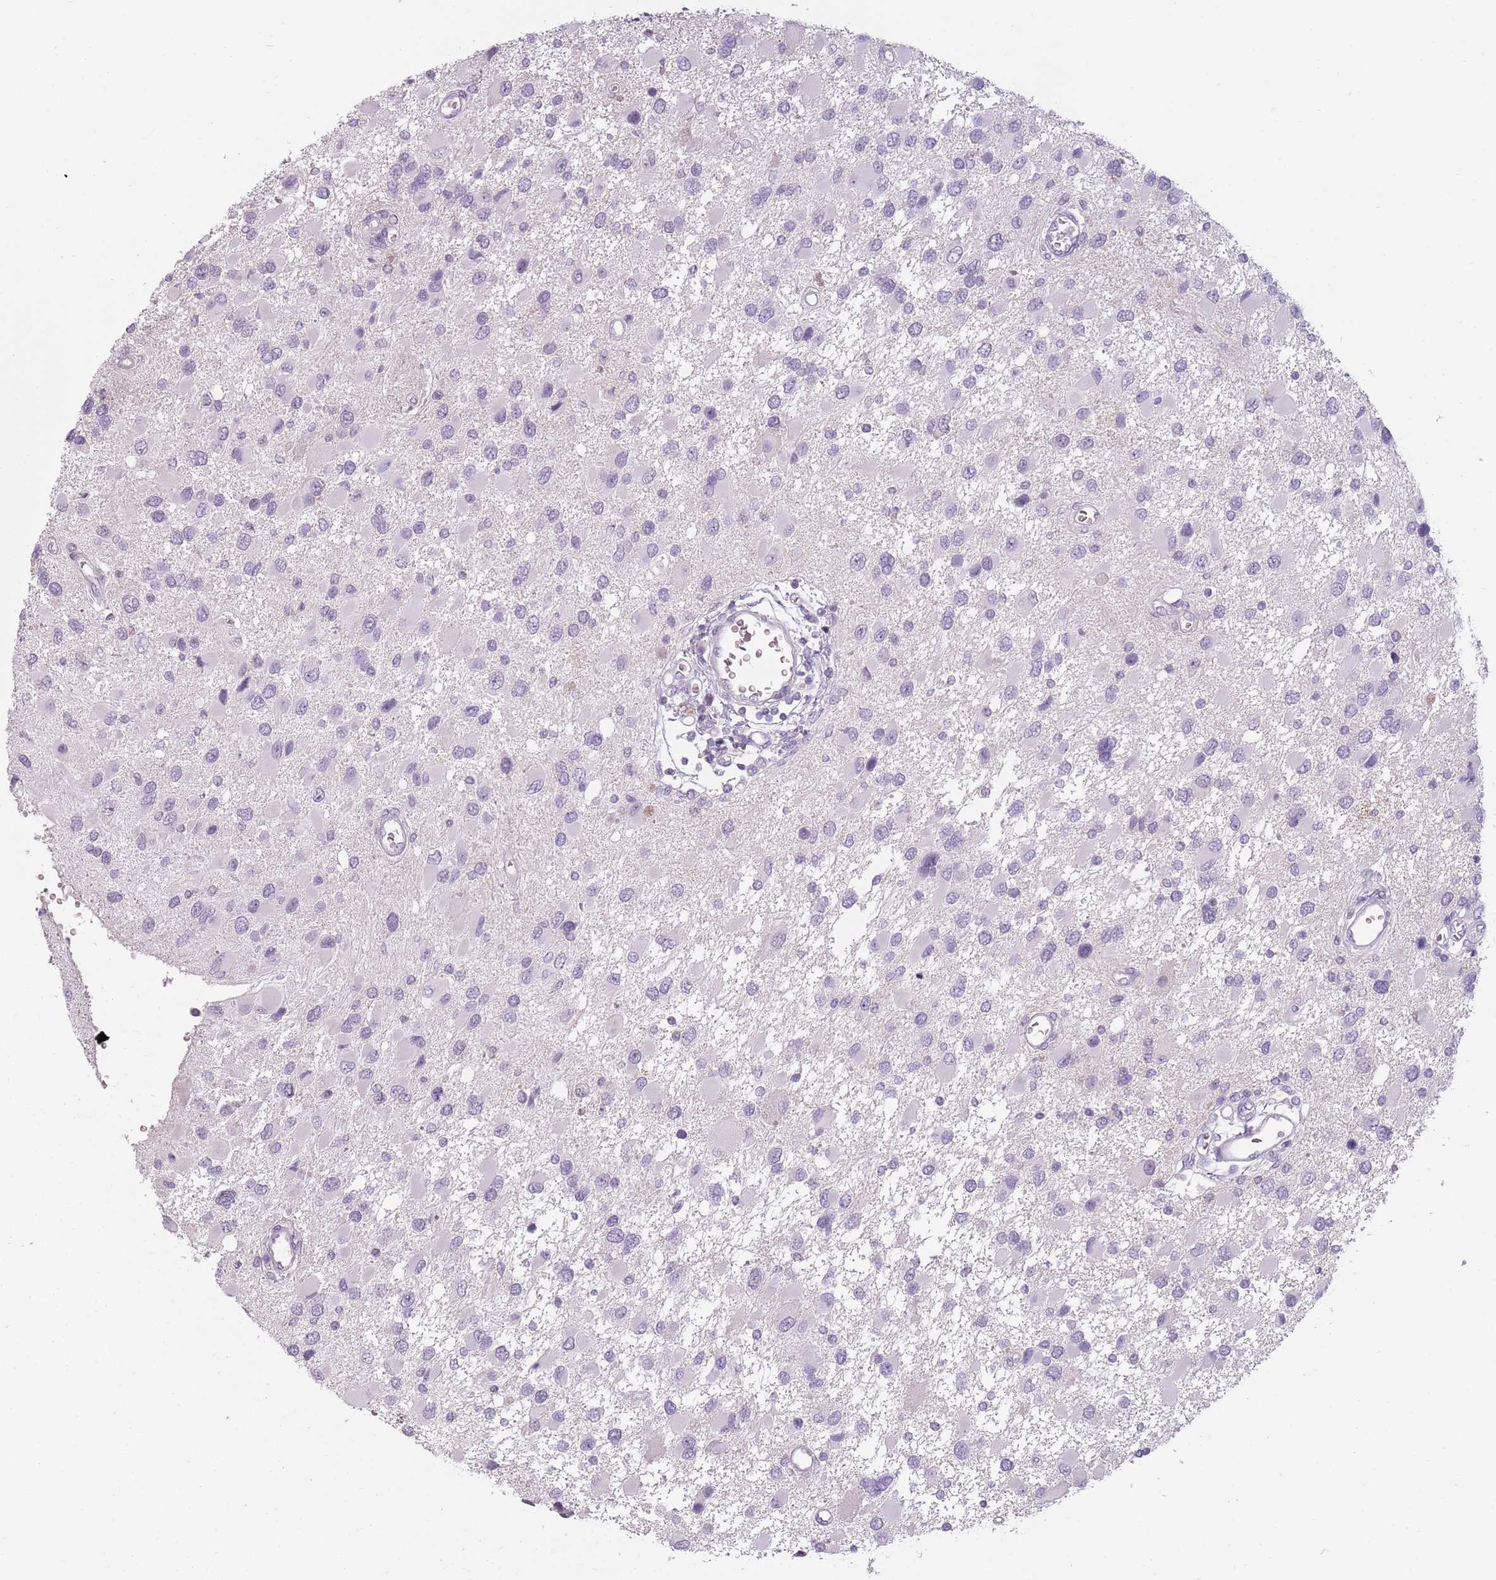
{"staining": {"intensity": "negative", "quantity": "none", "location": "none"}, "tissue": "glioma", "cell_type": "Tumor cells", "image_type": "cancer", "snomed": [{"axis": "morphology", "description": "Glioma, malignant, High grade"}, {"axis": "topography", "description": "Brain"}], "caption": "A micrograph of human malignant glioma (high-grade) is negative for staining in tumor cells.", "gene": "PIEZO1", "patient": {"sex": "male", "age": 53}}